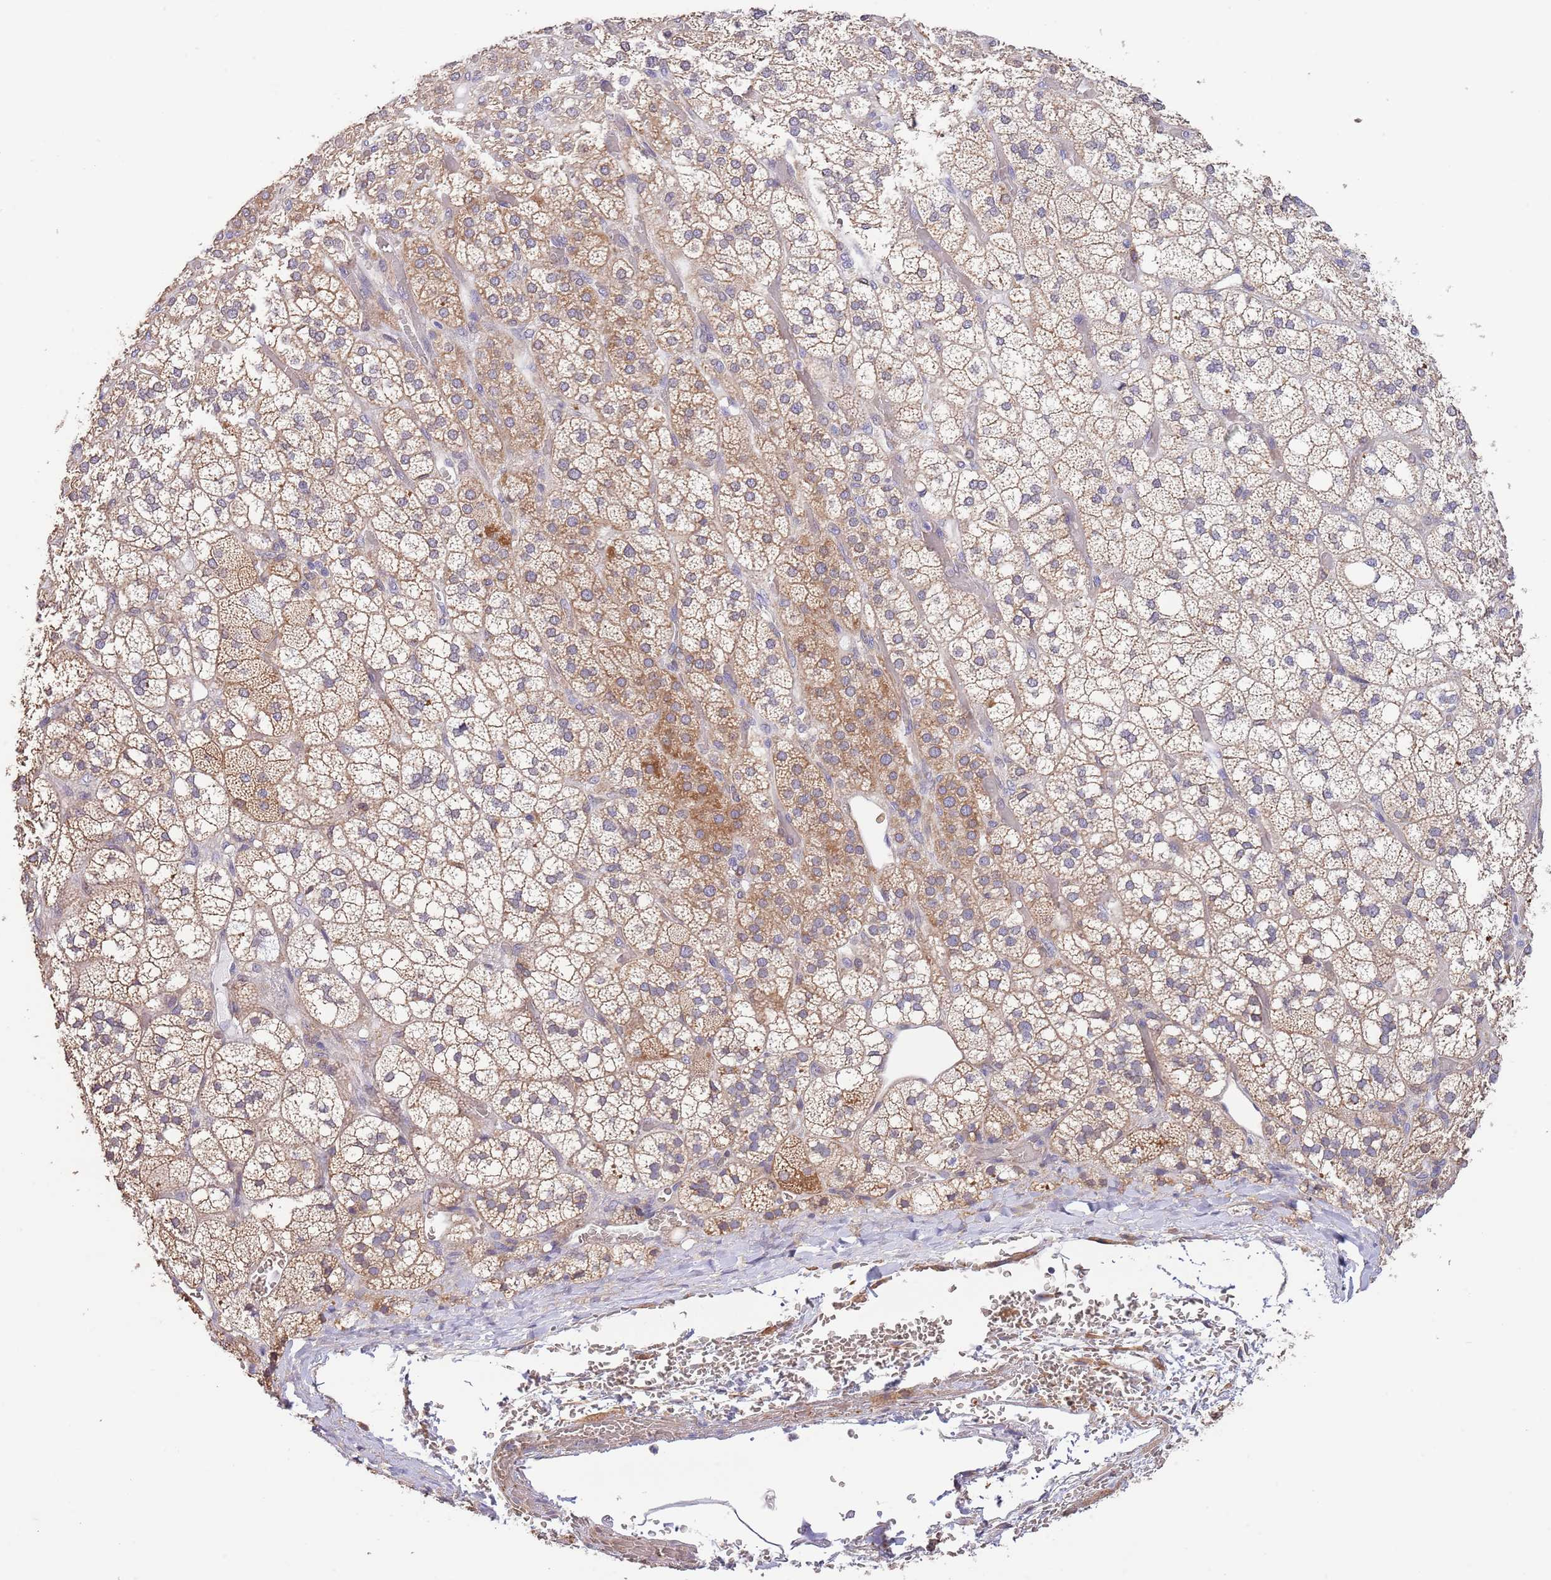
{"staining": {"intensity": "moderate", "quantity": ">75%", "location": "cytoplasmic/membranous"}, "tissue": "adrenal gland", "cell_type": "Glandular cells", "image_type": "normal", "snomed": [{"axis": "morphology", "description": "Normal tissue, NOS"}, {"axis": "topography", "description": "Adrenal gland"}], "caption": "Glandular cells show medium levels of moderate cytoplasmic/membranous positivity in about >75% of cells in unremarkable human adrenal gland. Ihc stains the protein of interest in brown and the nuclei are stained blue.", "gene": "LIPJ", "patient": {"sex": "male", "age": 61}}